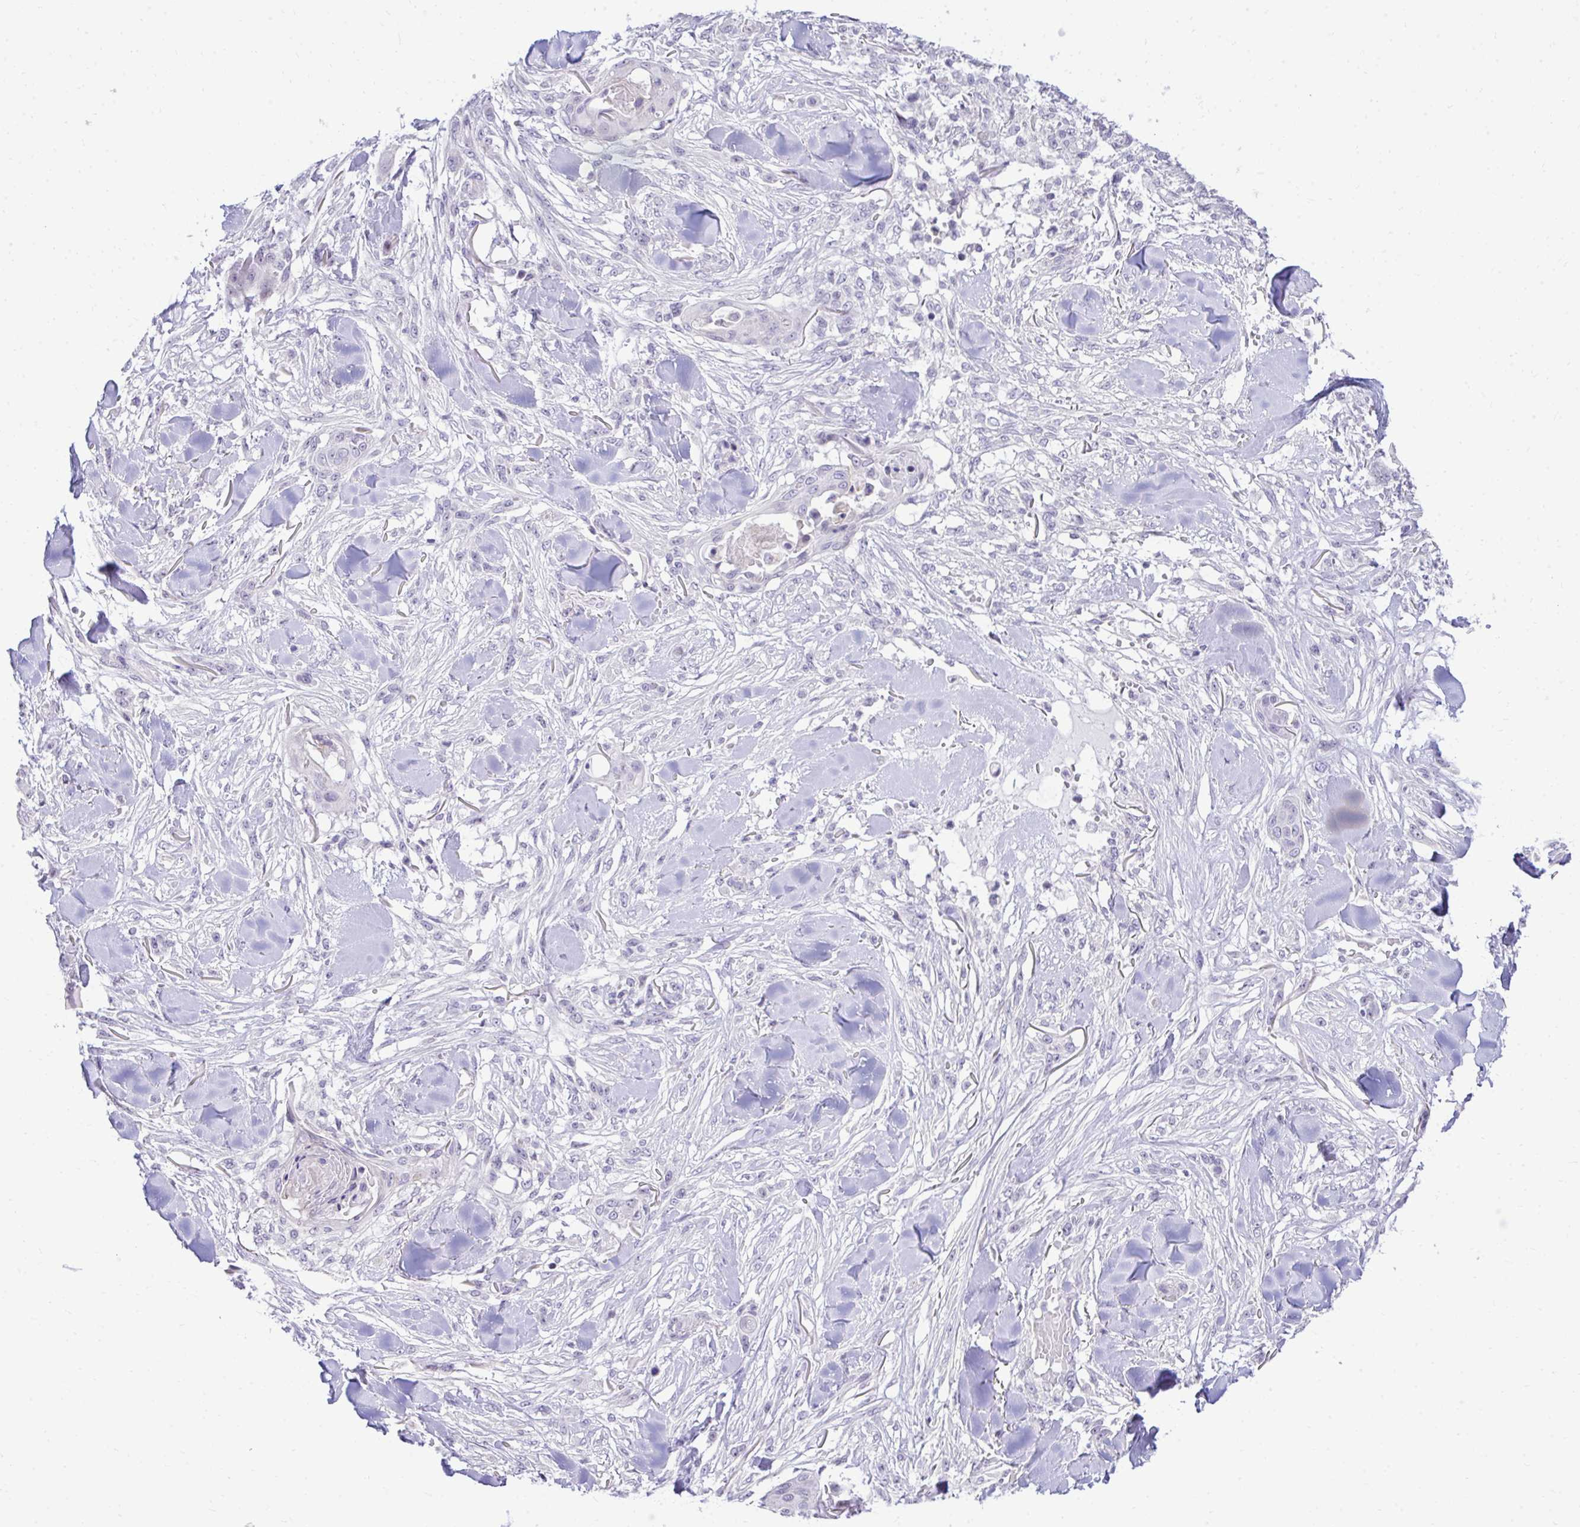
{"staining": {"intensity": "negative", "quantity": "none", "location": "none"}, "tissue": "skin cancer", "cell_type": "Tumor cells", "image_type": "cancer", "snomed": [{"axis": "morphology", "description": "Squamous cell carcinoma, NOS"}, {"axis": "topography", "description": "Skin"}], "caption": "Immunohistochemistry of human skin cancer (squamous cell carcinoma) exhibits no expression in tumor cells.", "gene": "EID3", "patient": {"sex": "female", "age": 59}}